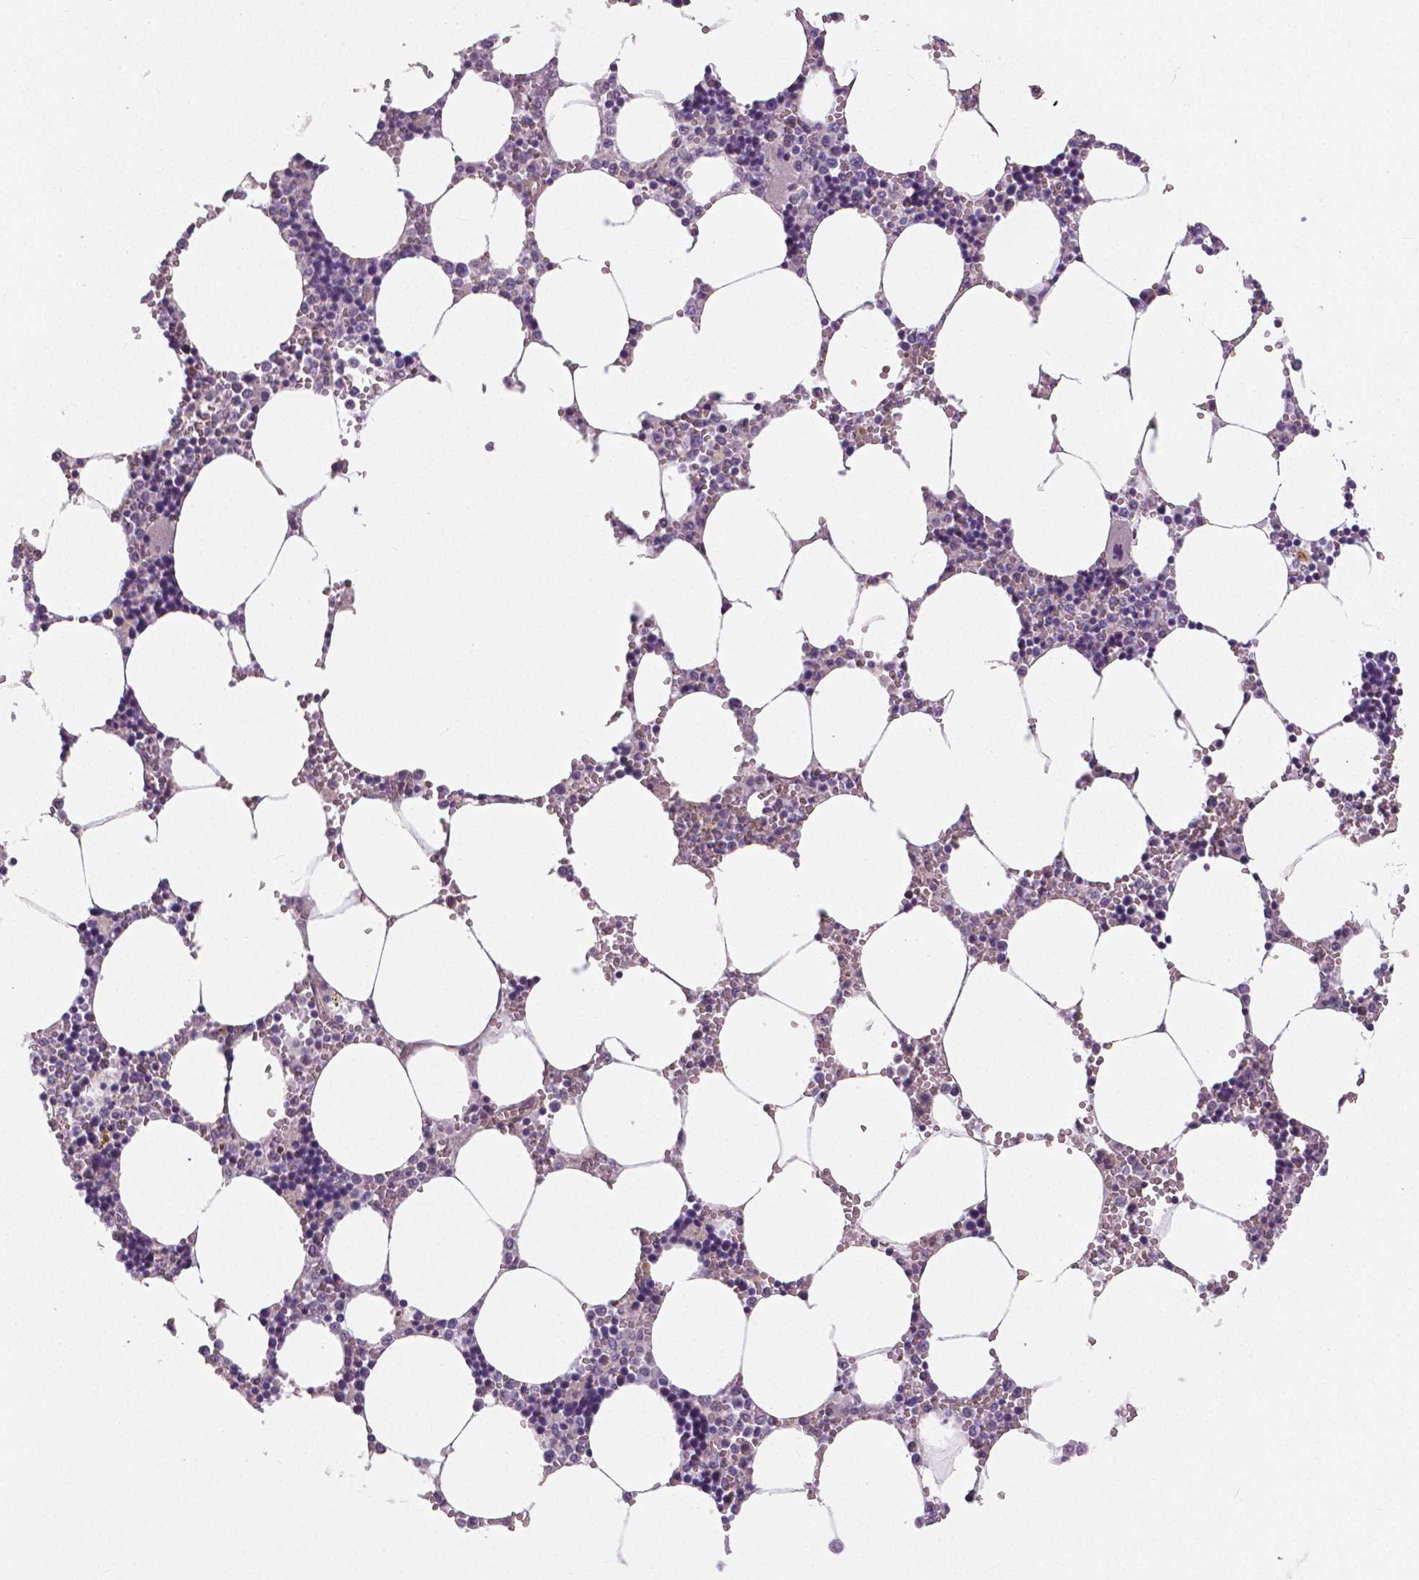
{"staining": {"intensity": "moderate", "quantity": "25%-75%", "location": "cytoplasmic/membranous"}, "tissue": "bone marrow", "cell_type": "Hematopoietic cells", "image_type": "normal", "snomed": [{"axis": "morphology", "description": "Normal tissue, NOS"}, {"axis": "topography", "description": "Bone marrow"}], "caption": "A photomicrograph showing moderate cytoplasmic/membranous staining in approximately 25%-75% of hematopoietic cells in unremarkable bone marrow, as visualized by brown immunohistochemical staining.", "gene": "FLT1", "patient": {"sex": "male", "age": 54}}